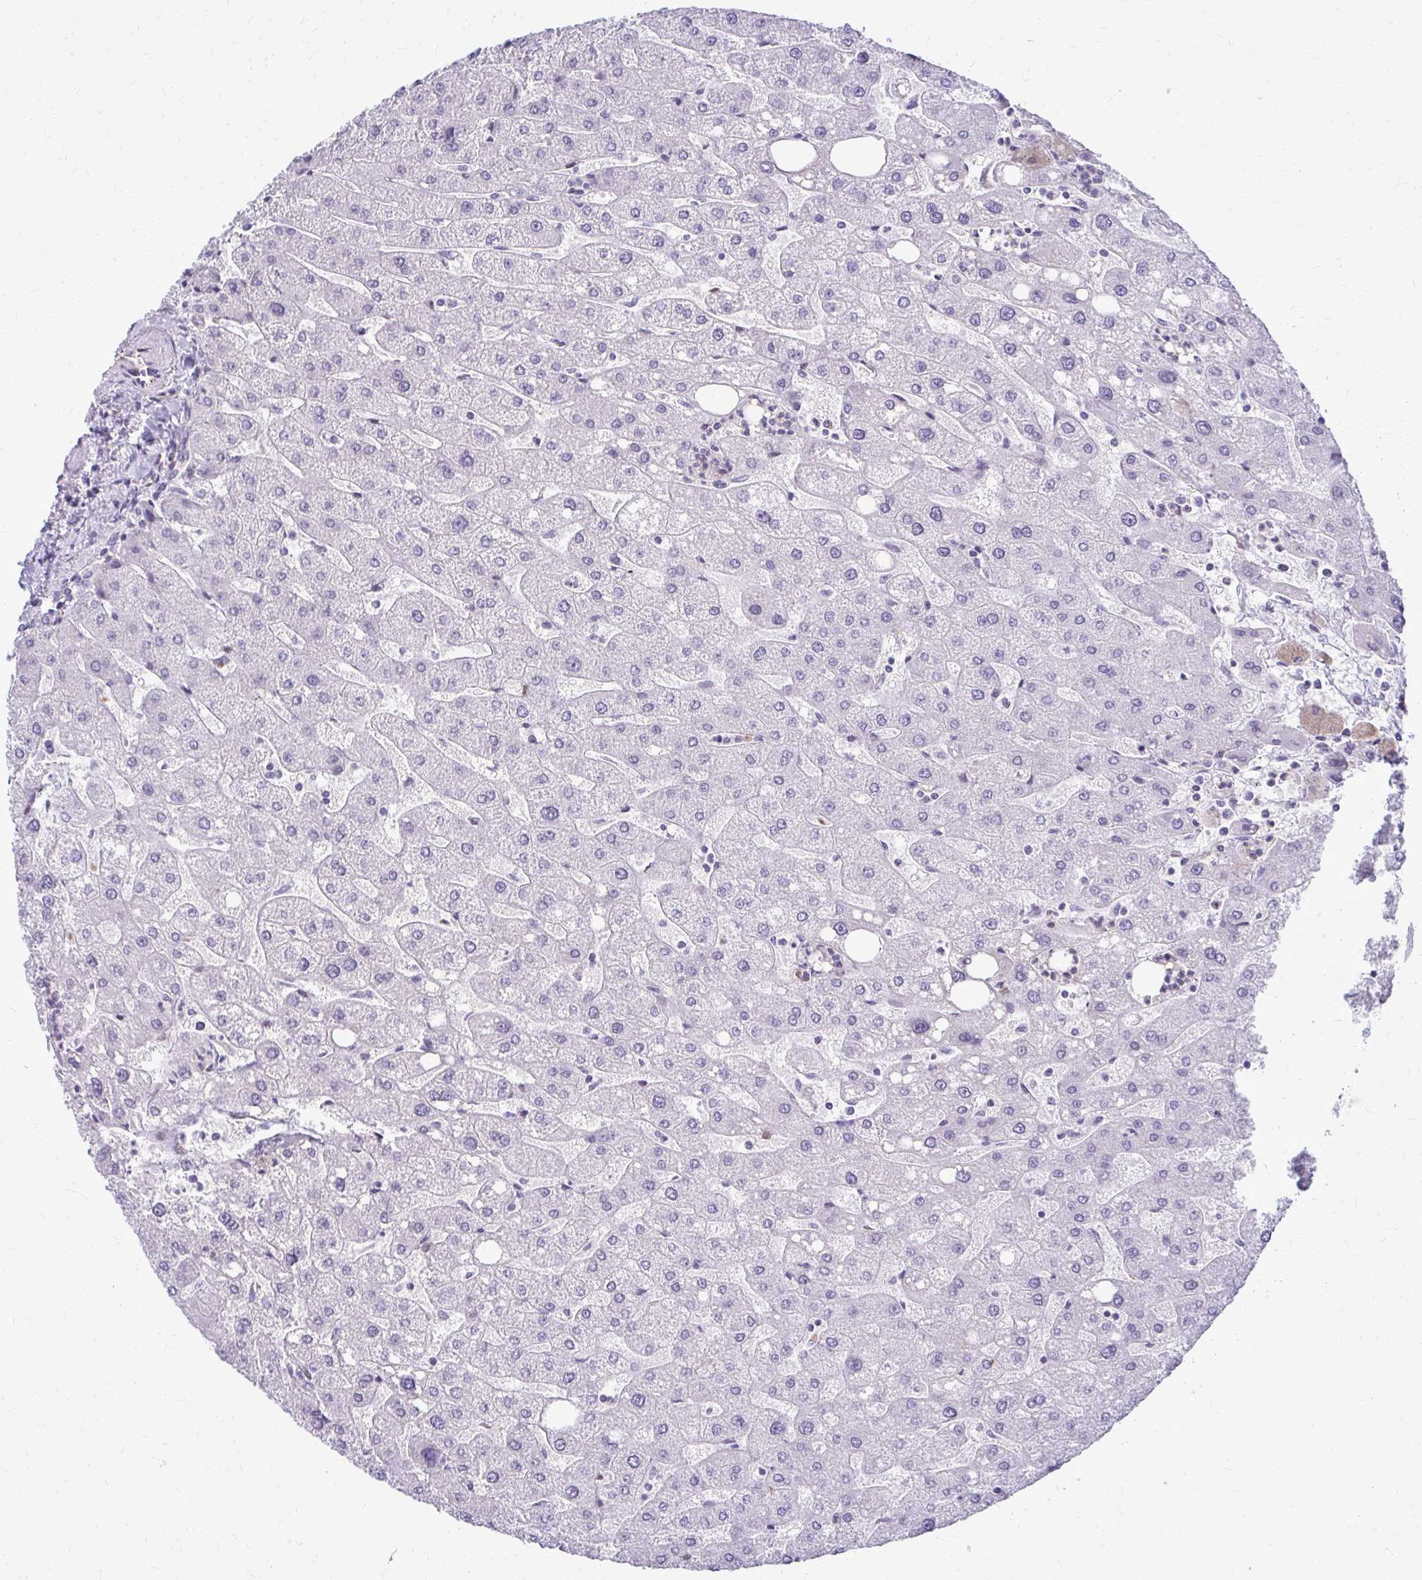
{"staining": {"intensity": "negative", "quantity": "none", "location": "none"}, "tissue": "liver", "cell_type": "Cholangiocytes", "image_type": "normal", "snomed": [{"axis": "morphology", "description": "Normal tissue, NOS"}, {"axis": "topography", "description": "Liver"}], "caption": "Cholangiocytes show no significant positivity in unremarkable liver. The staining was performed using DAB (3,3'-diaminobenzidine) to visualize the protein expression in brown, while the nuclei were stained in blue with hematoxylin (Magnification: 20x).", "gene": "DEPP1", "patient": {"sex": "male", "age": 67}}